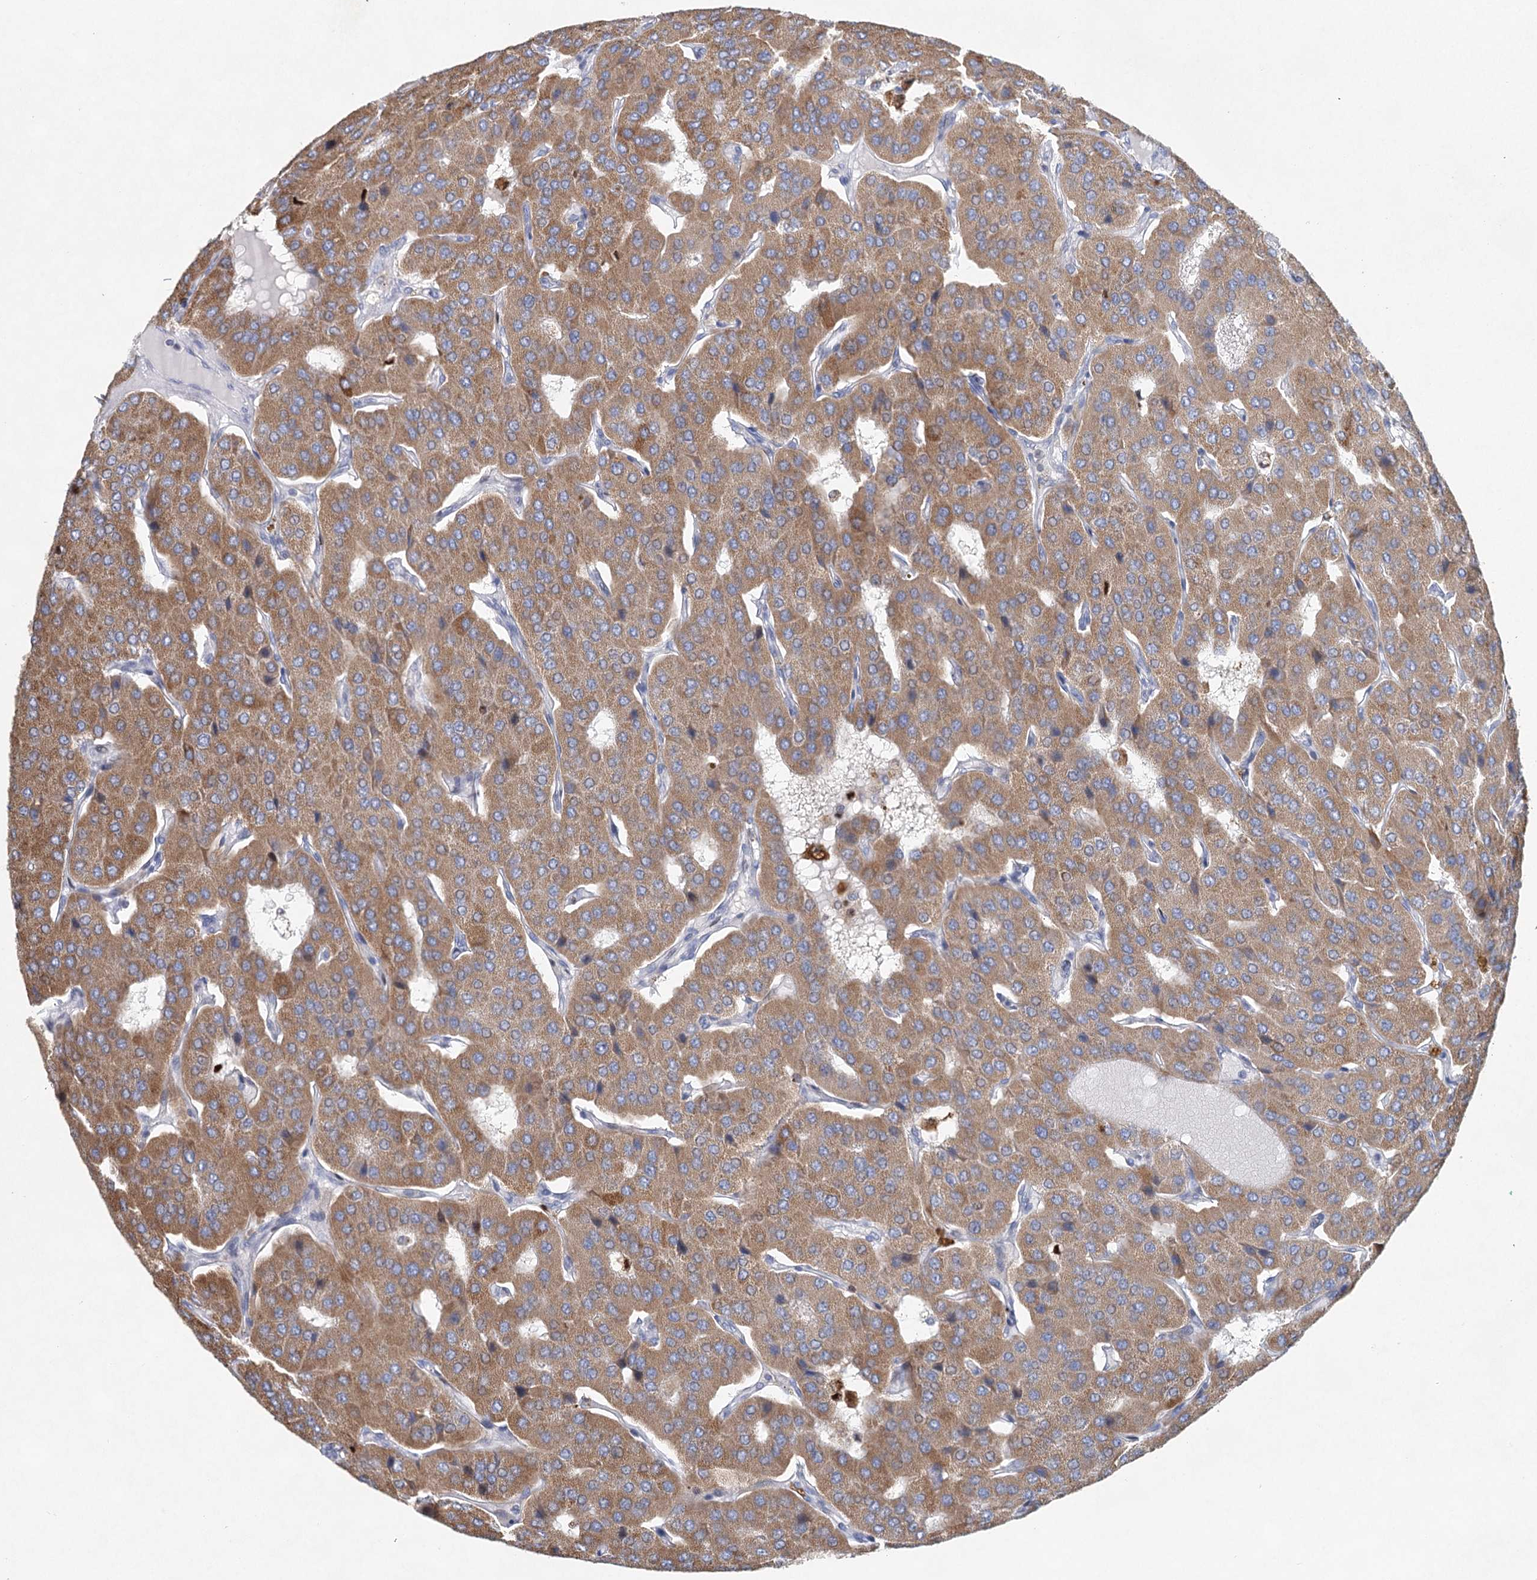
{"staining": {"intensity": "moderate", "quantity": ">75%", "location": "cytoplasmic/membranous"}, "tissue": "parathyroid gland", "cell_type": "Glandular cells", "image_type": "normal", "snomed": [{"axis": "morphology", "description": "Normal tissue, NOS"}, {"axis": "morphology", "description": "Adenoma, NOS"}, {"axis": "topography", "description": "Parathyroid gland"}], "caption": "Parathyroid gland stained with a brown dye shows moderate cytoplasmic/membranous positive staining in approximately >75% of glandular cells.", "gene": "XPO6", "patient": {"sex": "female", "age": 86}}